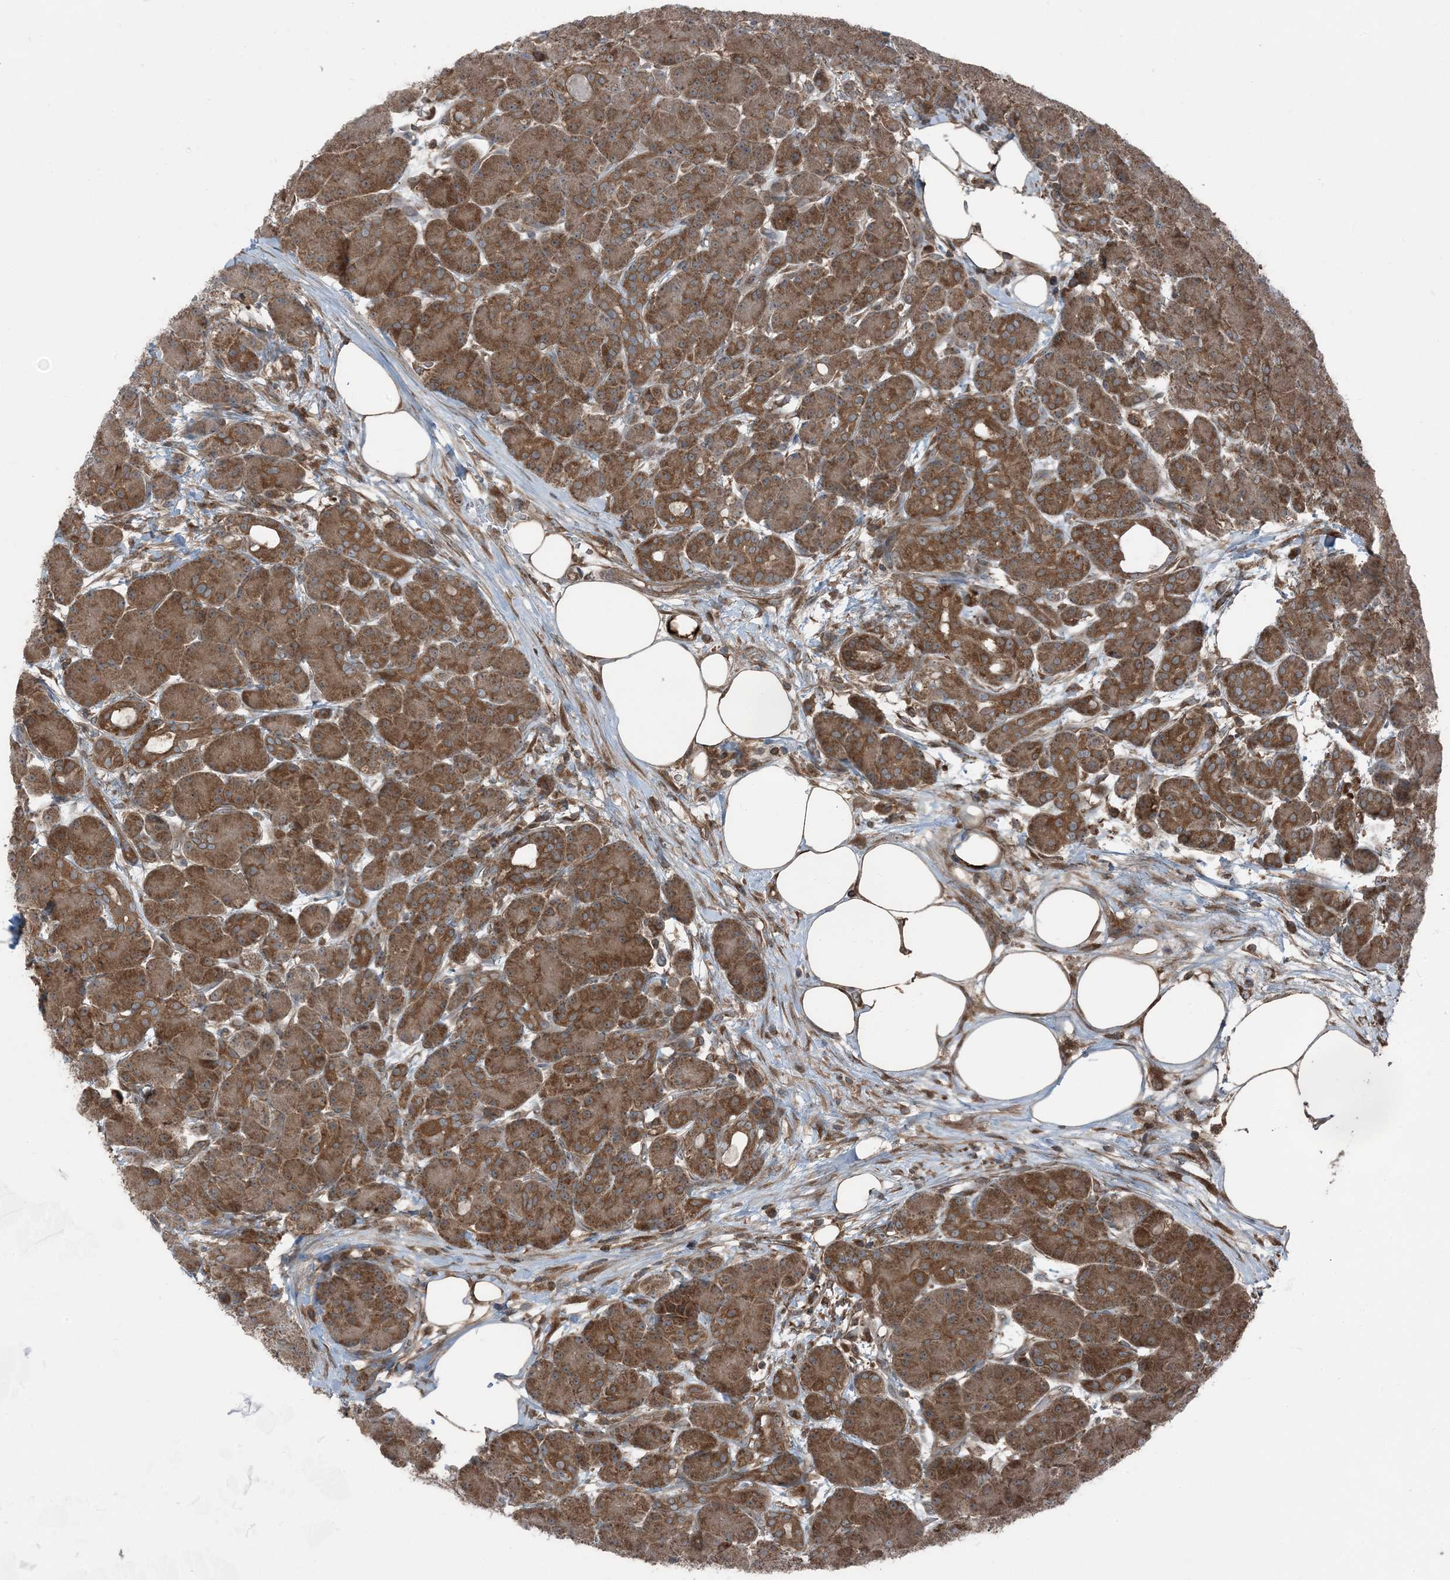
{"staining": {"intensity": "moderate", "quantity": ">75%", "location": "cytoplasmic/membranous"}, "tissue": "pancreas", "cell_type": "Exocrine glandular cells", "image_type": "normal", "snomed": [{"axis": "morphology", "description": "Normal tissue, NOS"}, {"axis": "topography", "description": "Pancreas"}], "caption": "This histopathology image reveals normal pancreas stained with IHC to label a protein in brown. The cytoplasmic/membranous of exocrine glandular cells show moderate positivity for the protein. Nuclei are counter-stained blue.", "gene": "RAB3GAP1", "patient": {"sex": "male", "age": 63}}